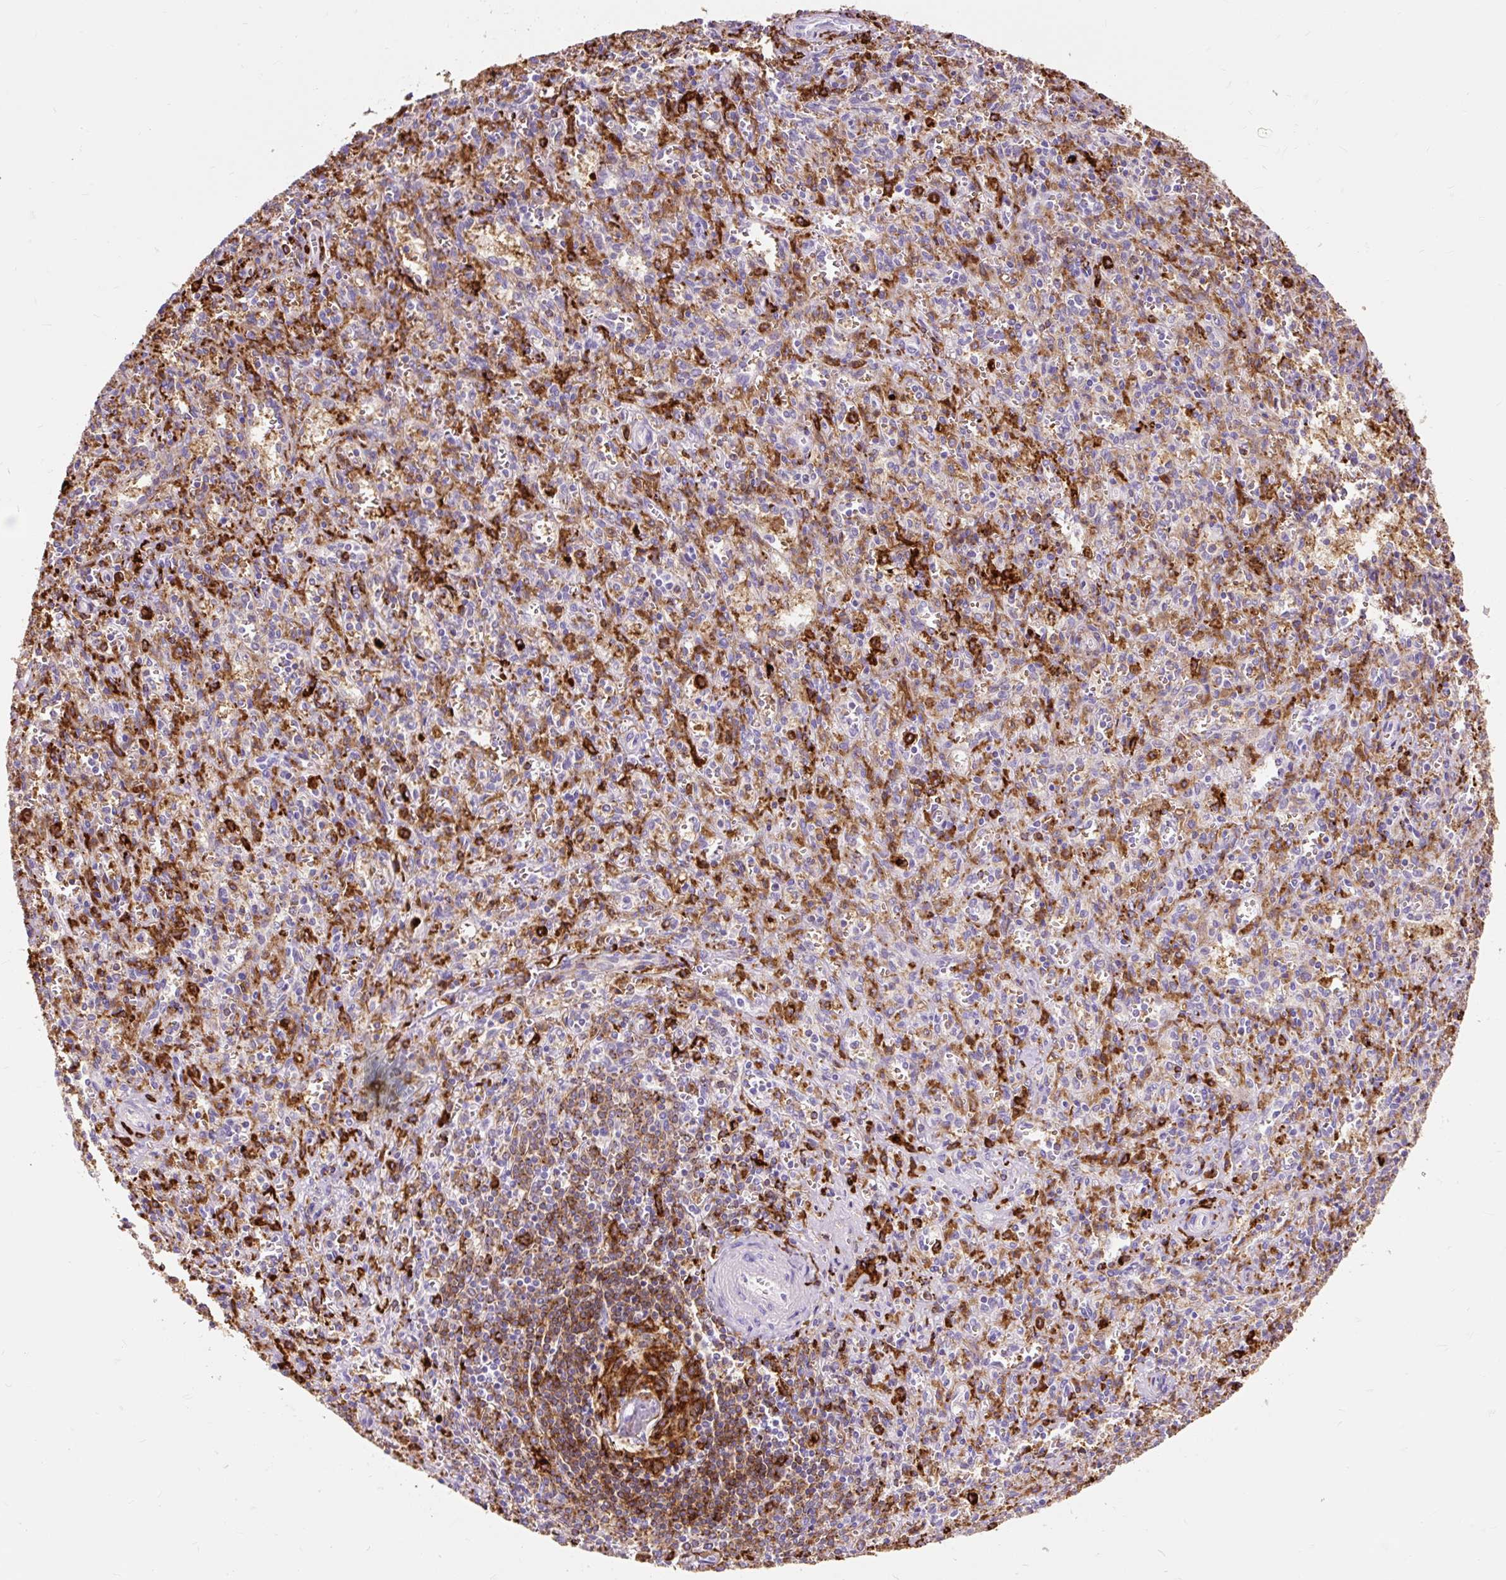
{"staining": {"intensity": "moderate", "quantity": "<25%", "location": "cytoplasmic/membranous"}, "tissue": "spleen", "cell_type": "Cells in red pulp", "image_type": "normal", "snomed": [{"axis": "morphology", "description": "Normal tissue, NOS"}, {"axis": "topography", "description": "Spleen"}], "caption": "Cells in red pulp reveal low levels of moderate cytoplasmic/membranous expression in approximately <25% of cells in benign human spleen. The protein is shown in brown color, while the nuclei are stained blue.", "gene": "HLA", "patient": {"sex": "female", "age": 26}}